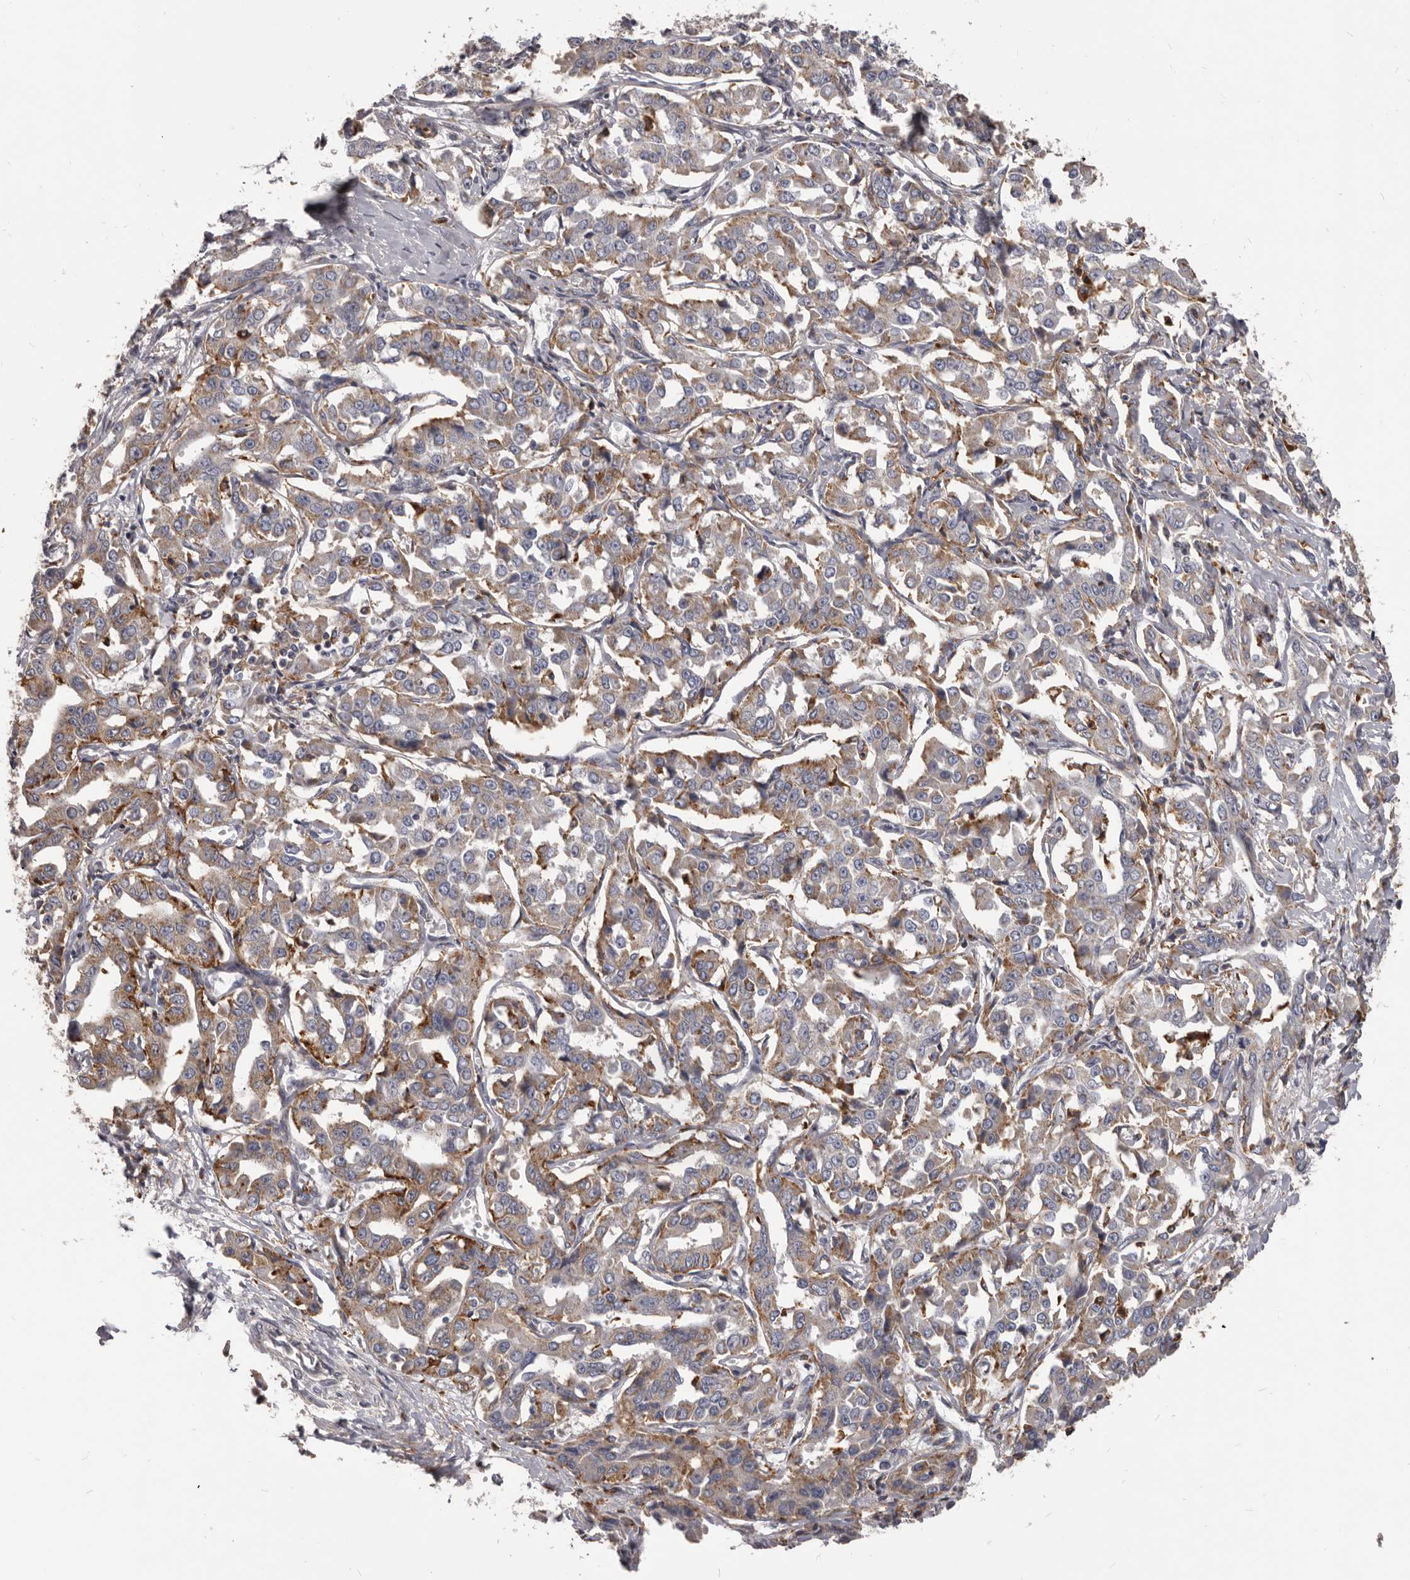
{"staining": {"intensity": "moderate", "quantity": "25%-75%", "location": "cytoplasmic/membranous"}, "tissue": "liver cancer", "cell_type": "Tumor cells", "image_type": "cancer", "snomed": [{"axis": "morphology", "description": "Cholangiocarcinoma"}, {"axis": "topography", "description": "Liver"}], "caption": "Immunohistochemistry image of neoplastic tissue: liver cholangiocarcinoma stained using IHC reveals medium levels of moderate protein expression localized specifically in the cytoplasmic/membranous of tumor cells, appearing as a cytoplasmic/membranous brown color.", "gene": "PI4K2A", "patient": {"sex": "male", "age": 59}}